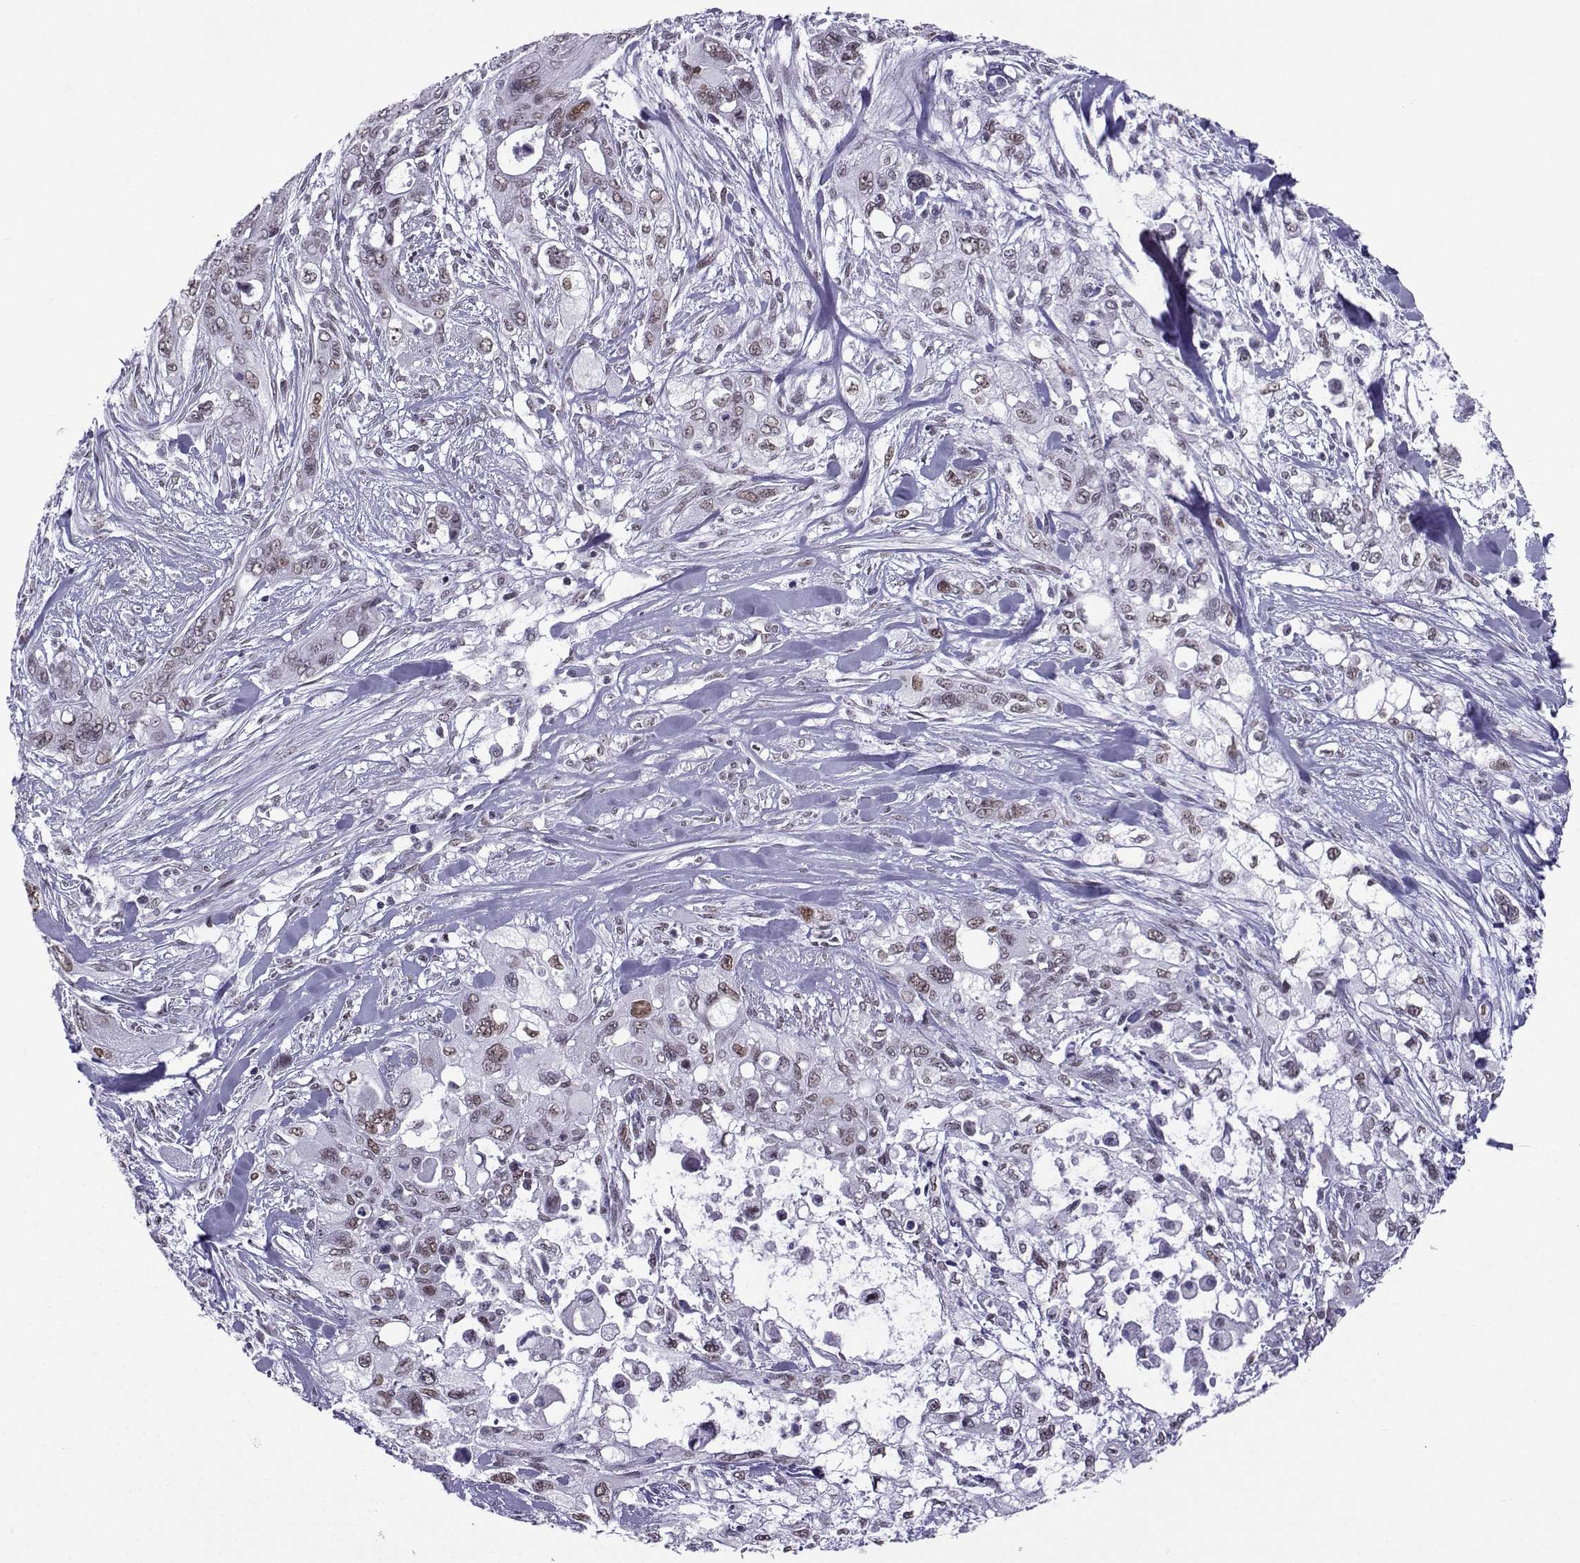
{"staining": {"intensity": "moderate", "quantity": "<25%", "location": "nuclear"}, "tissue": "pancreatic cancer", "cell_type": "Tumor cells", "image_type": "cancer", "snomed": [{"axis": "morphology", "description": "Adenocarcinoma, NOS"}, {"axis": "topography", "description": "Pancreas"}], "caption": "Moderate nuclear positivity is present in approximately <25% of tumor cells in pancreatic cancer (adenocarcinoma).", "gene": "LORICRIN", "patient": {"sex": "male", "age": 47}}